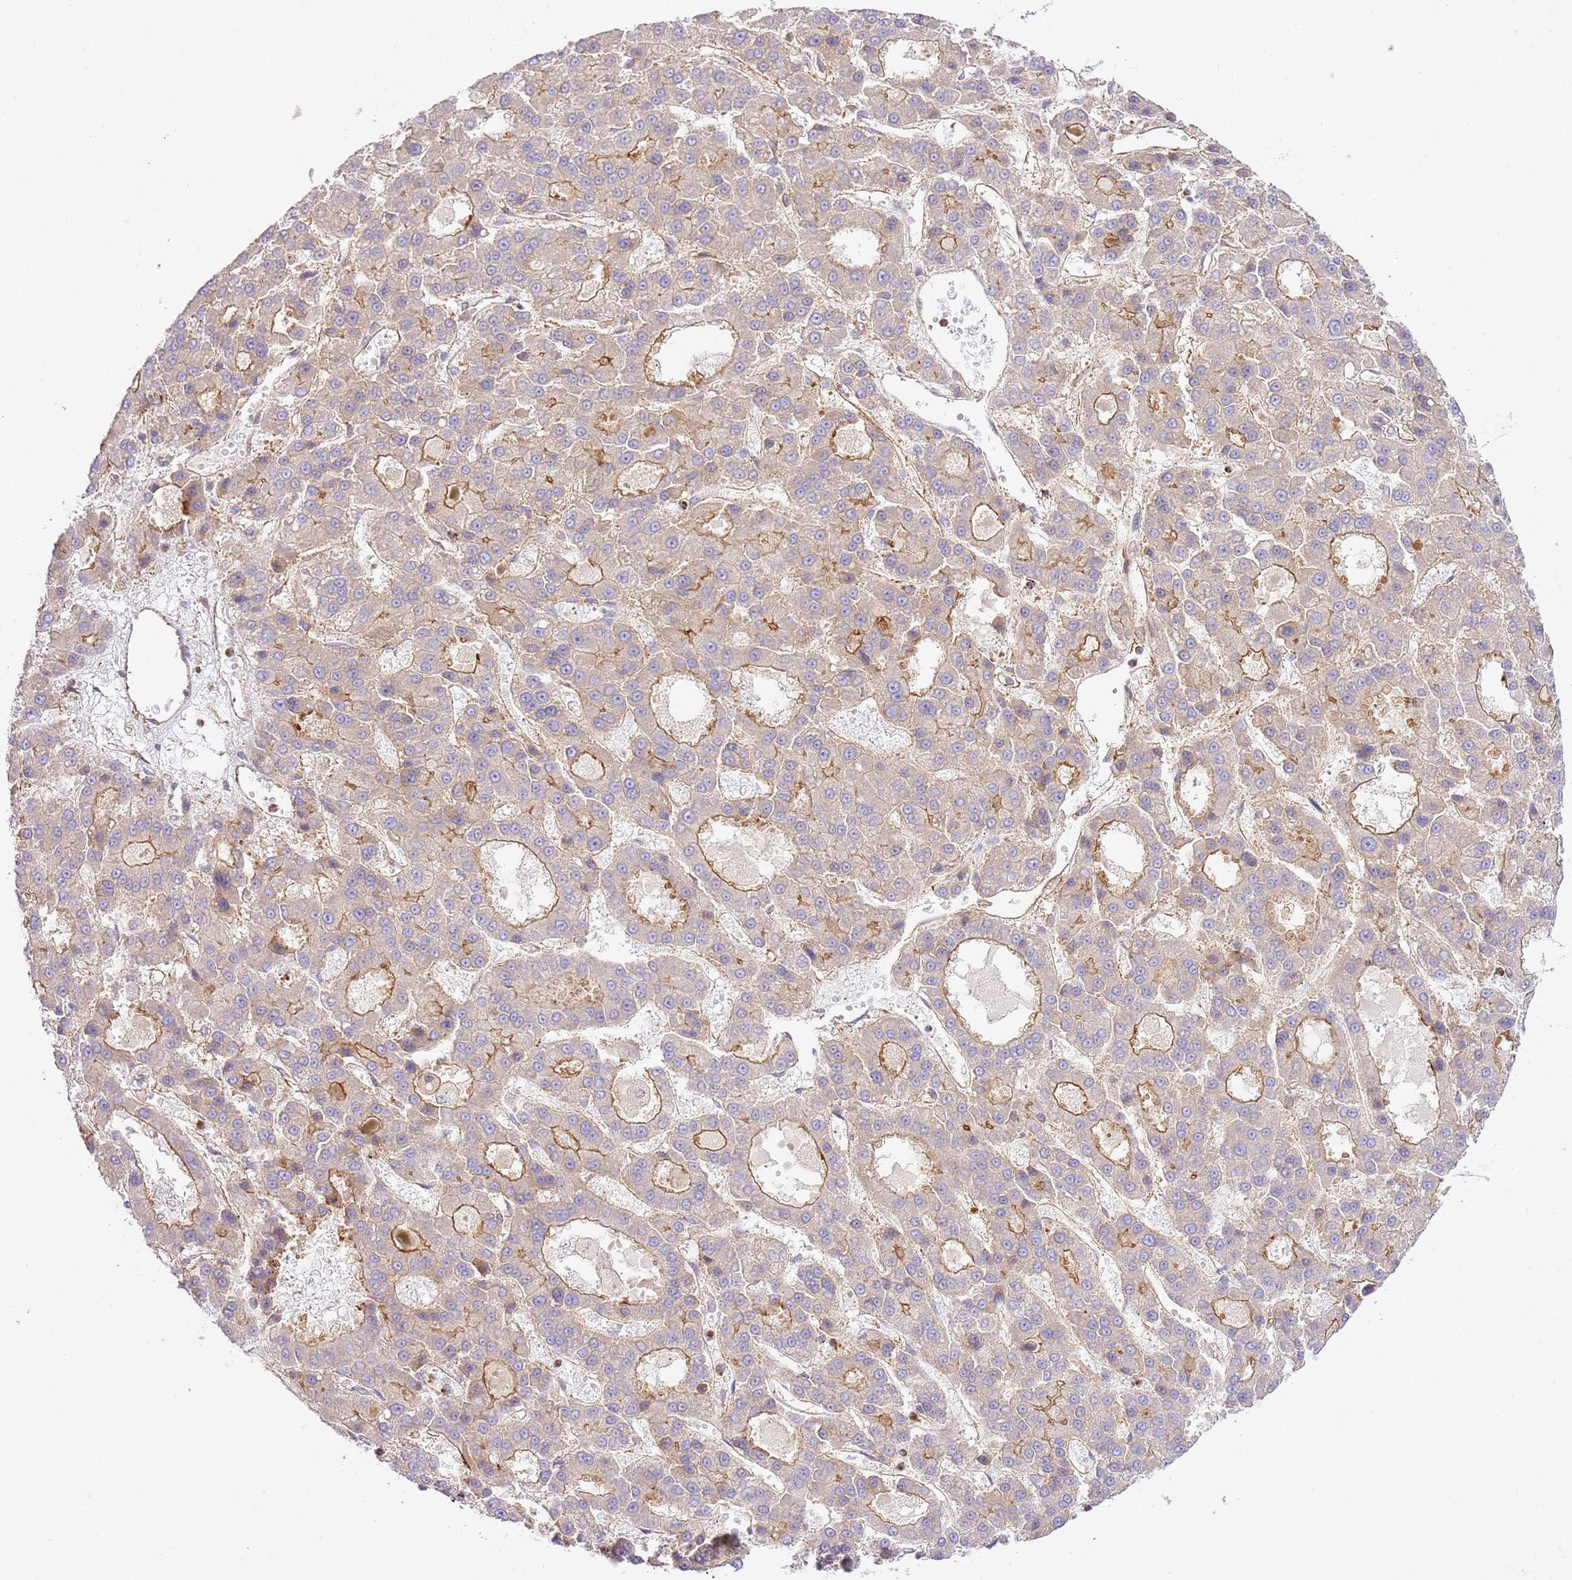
{"staining": {"intensity": "moderate", "quantity": "25%-75%", "location": "cytoplasmic/membranous"}, "tissue": "liver cancer", "cell_type": "Tumor cells", "image_type": "cancer", "snomed": [{"axis": "morphology", "description": "Carcinoma, Hepatocellular, NOS"}, {"axis": "topography", "description": "Liver"}], "caption": "Moderate cytoplasmic/membranous protein staining is seen in about 25%-75% of tumor cells in hepatocellular carcinoma (liver).", "gene": "EFCAB8", "patient": {"sex": "male", "age": 70}}